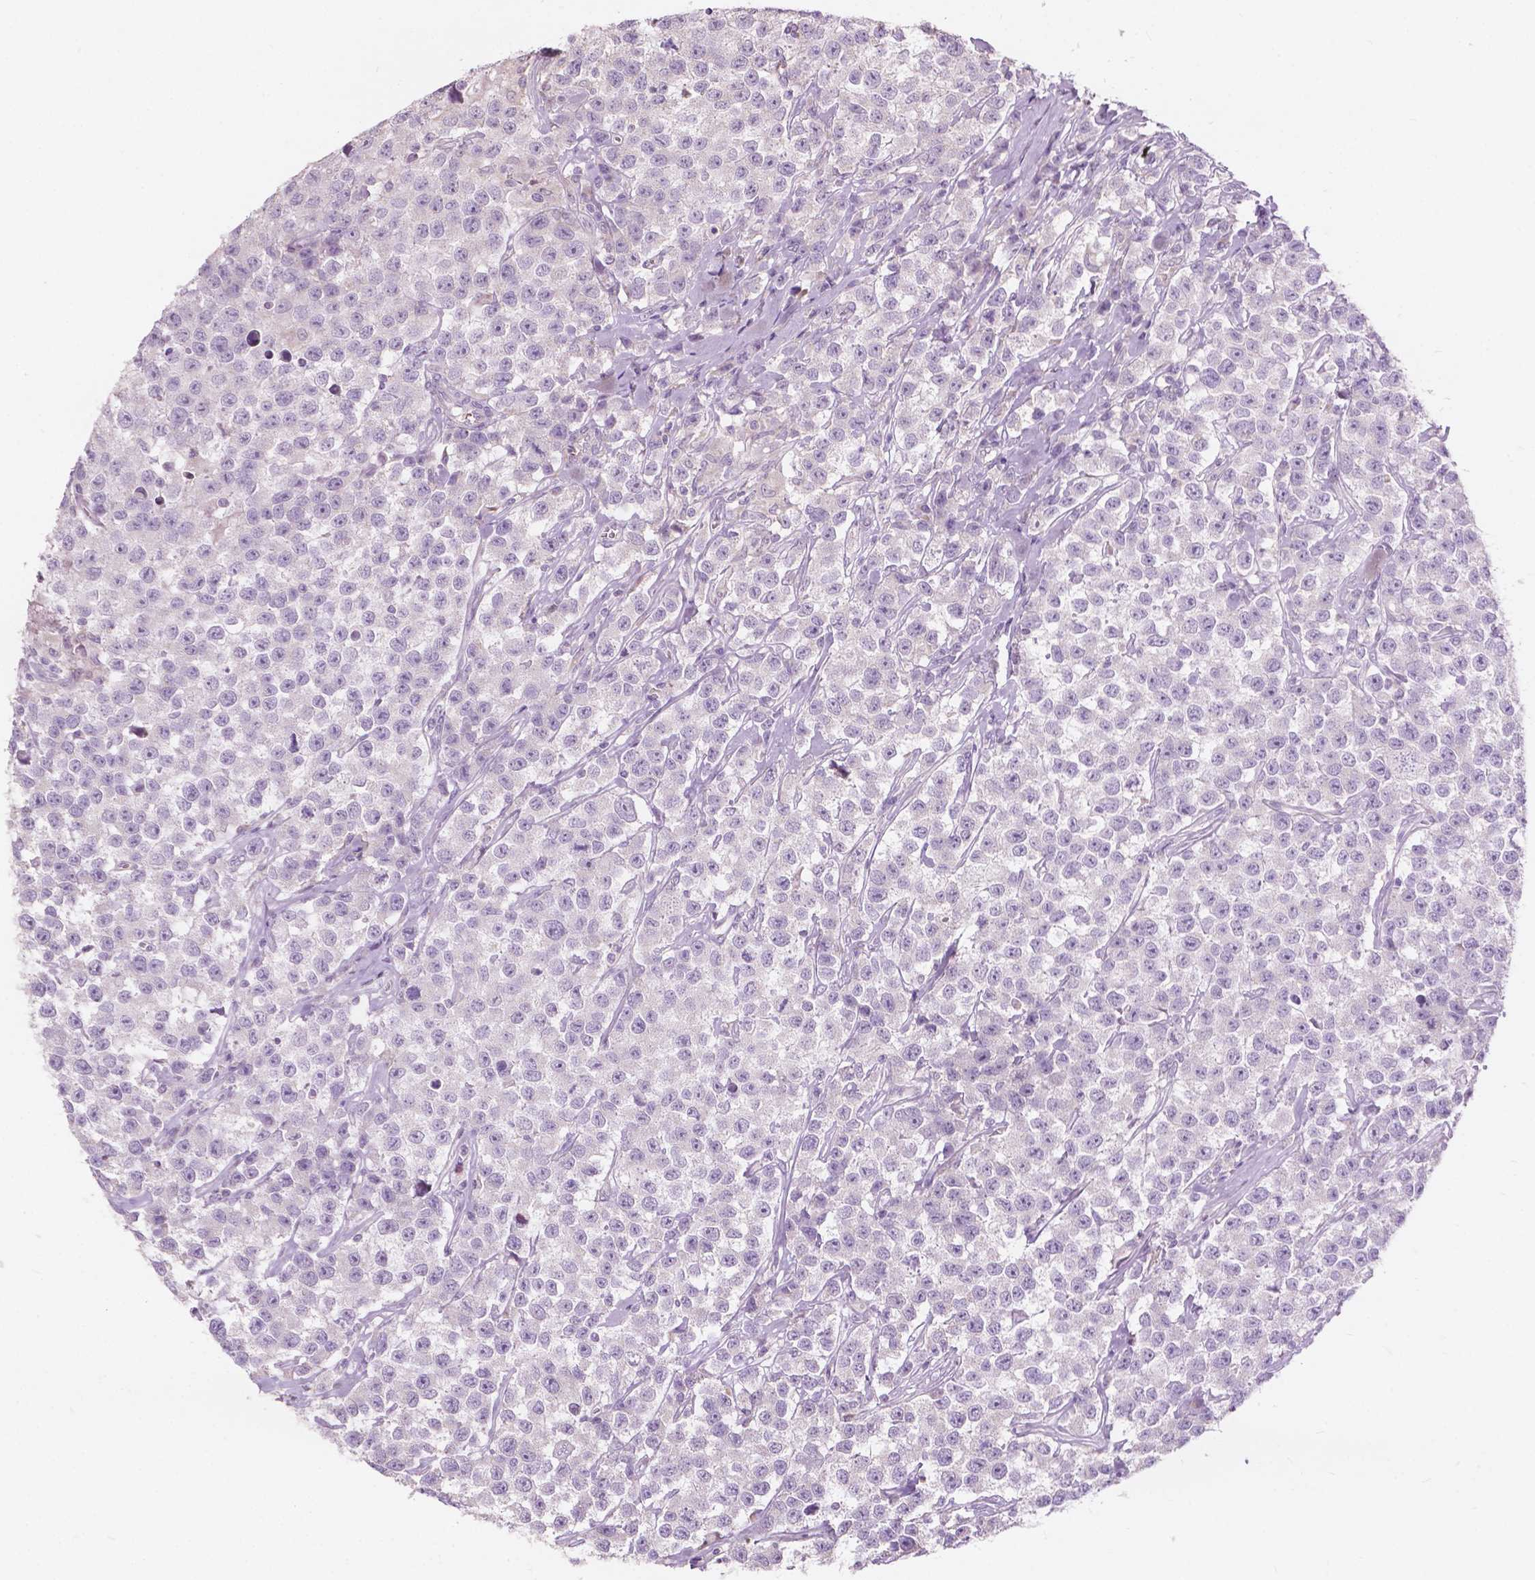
{"staining": {"intensity": "negative", "quantity": "none", "location": "none"}, "tissue": "testis cancer", "cell_type": "Tumor cells", "image_type": "cancer", "snomed": [{"axis": "morphology", "description": "Seminoma, NOS"}, {"axis": "topography", "description": "Testis"}], "caption": "DAB immunohistochemical staining of human seminoma (testis) reveals no significant positivity in tumor cells. (DAB (3,3'-diaminobenzidine) IHC, high magnification).", "gene": "NDUFS1", "patient": {"sex": "male", "age": 59}}